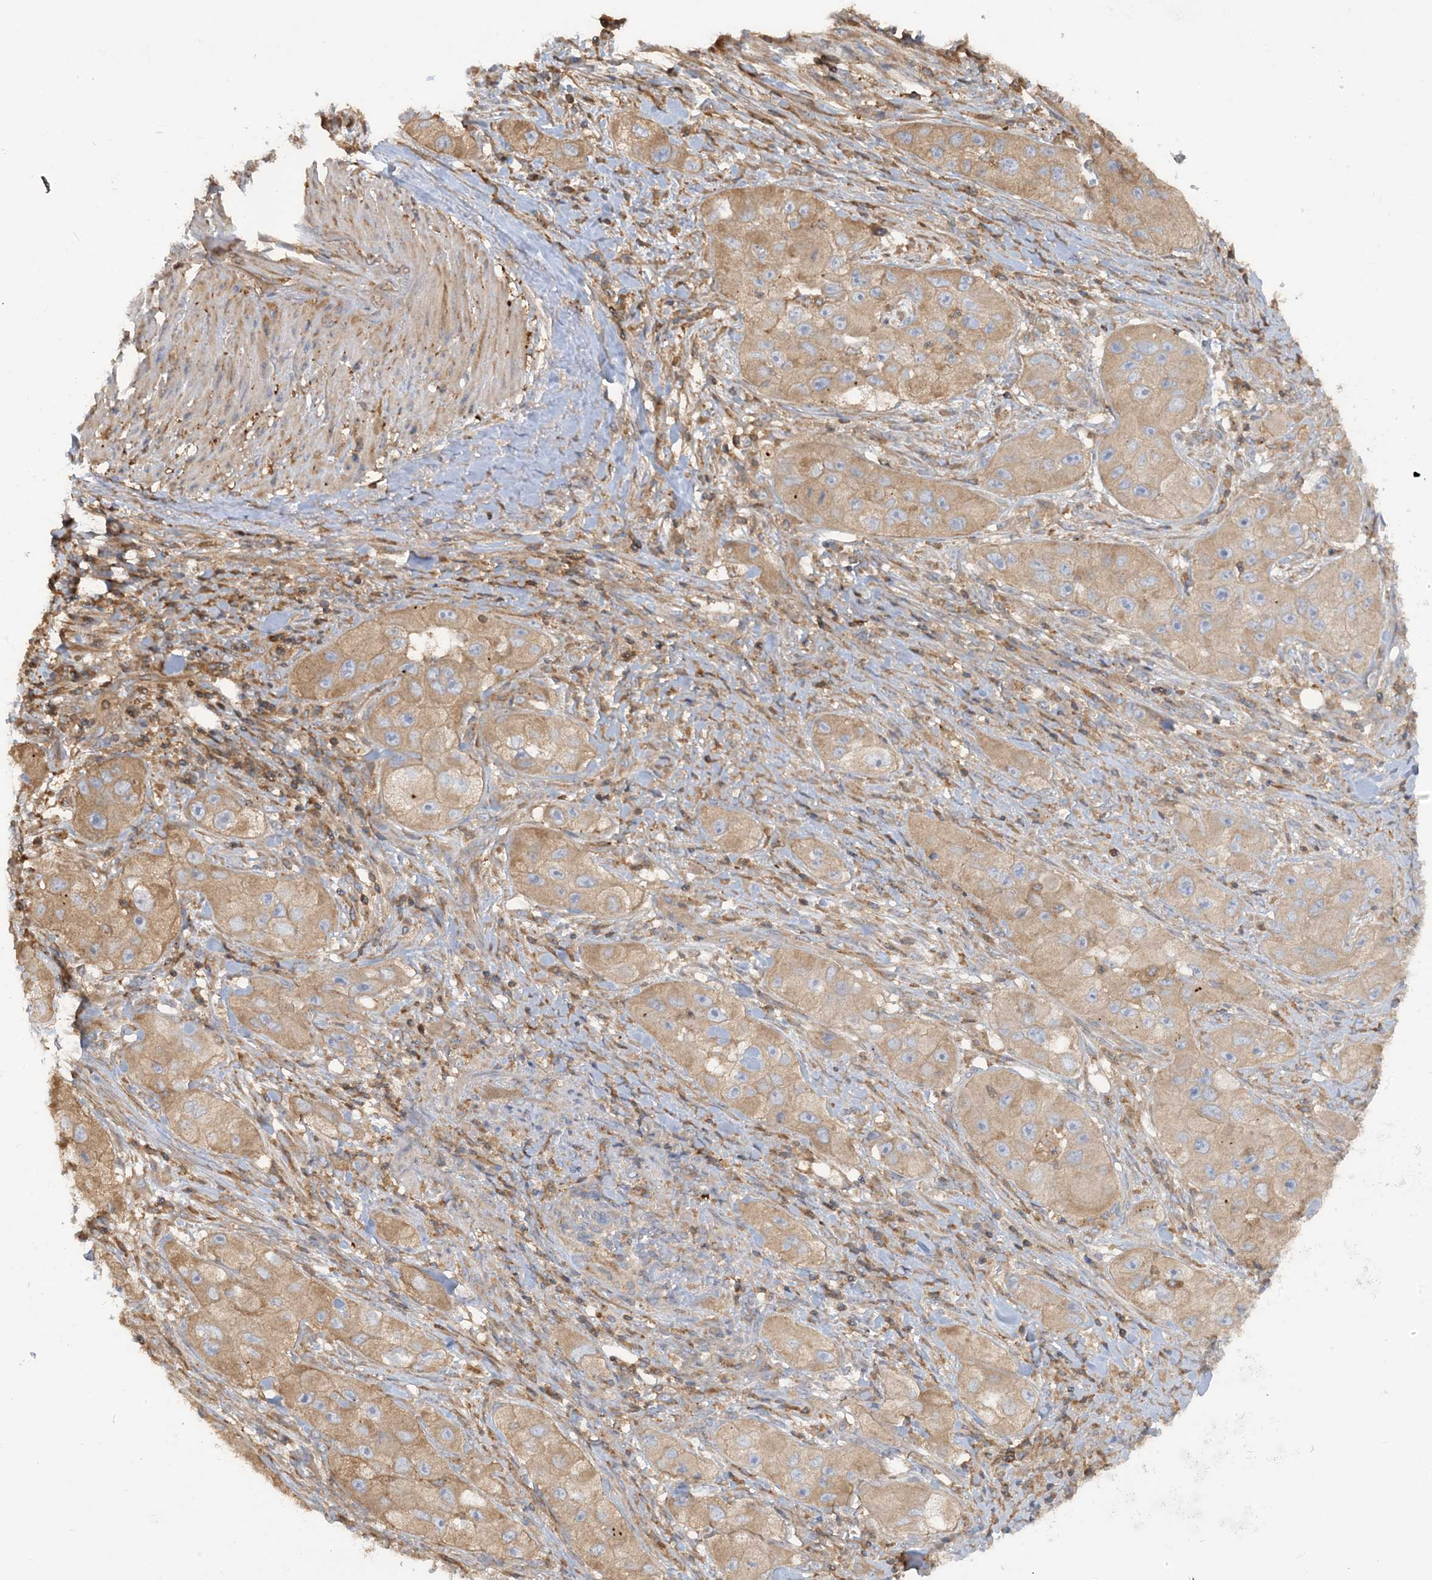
{"staining": {"intensity": "moderate", "quantity": ">75%", "location": "cytoplasmic/membranous"}, "tissue": "skin cancer", "cell_type": "Tumor cells", "image_type": "cancer", "snomed": [{"axis": "morphology", "description": "Squamous cell carcinoma, NOS"}, {"axis": "topography", "description": "Skin"}, {"axis": "topography", "description": "Subcutis"}], "caption": "Moderate cytoplasmic/membranous protein positivity is seen in approximately >75% of tumor cells in skin squamous cell carcinoma.", "gene": "SFMBT2", "patient": {"sex": "male", "age": 73}}